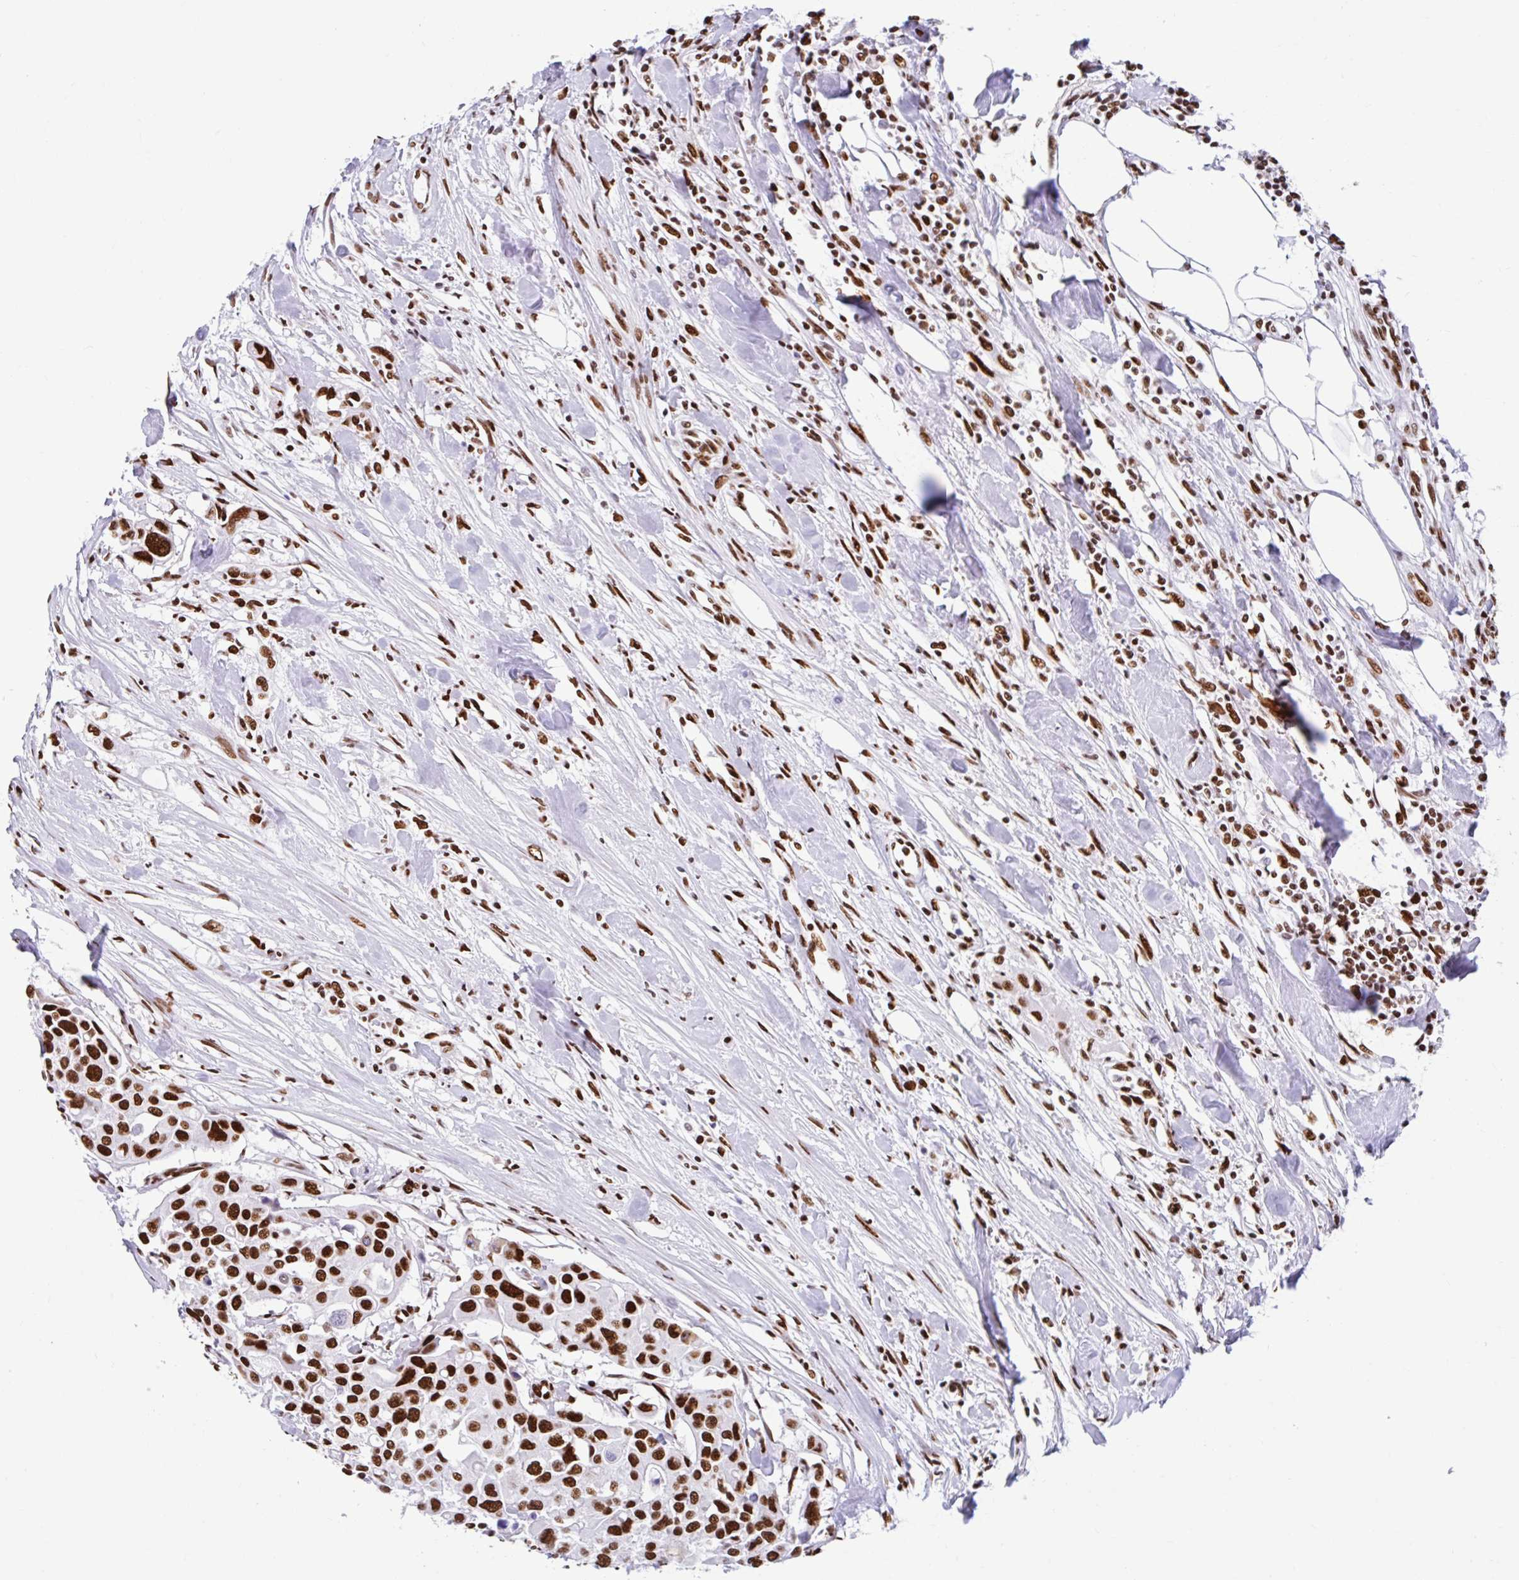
{"staining": {"intensity": "strong", "quantity": ">75%", "location": "nuclear"}, "tissue": "colorectal cancer", "cell_type": "Tumor cells", "image_type": "cancer", "snomed": [{"axis": "morphology", "description": "Adenocarcinoma, NOS"}, {"axis": "topography", "description": "Colon"}], "caption": "Immunohistochemistry (IHC) of human colorectal cancer (adenocarcinoma) demonstrates high levels of strong nuclear positivity in about >75% of tumor cells.", "gene": "KHDRBS1", "patient": {"sex": "male", "age": 77}}